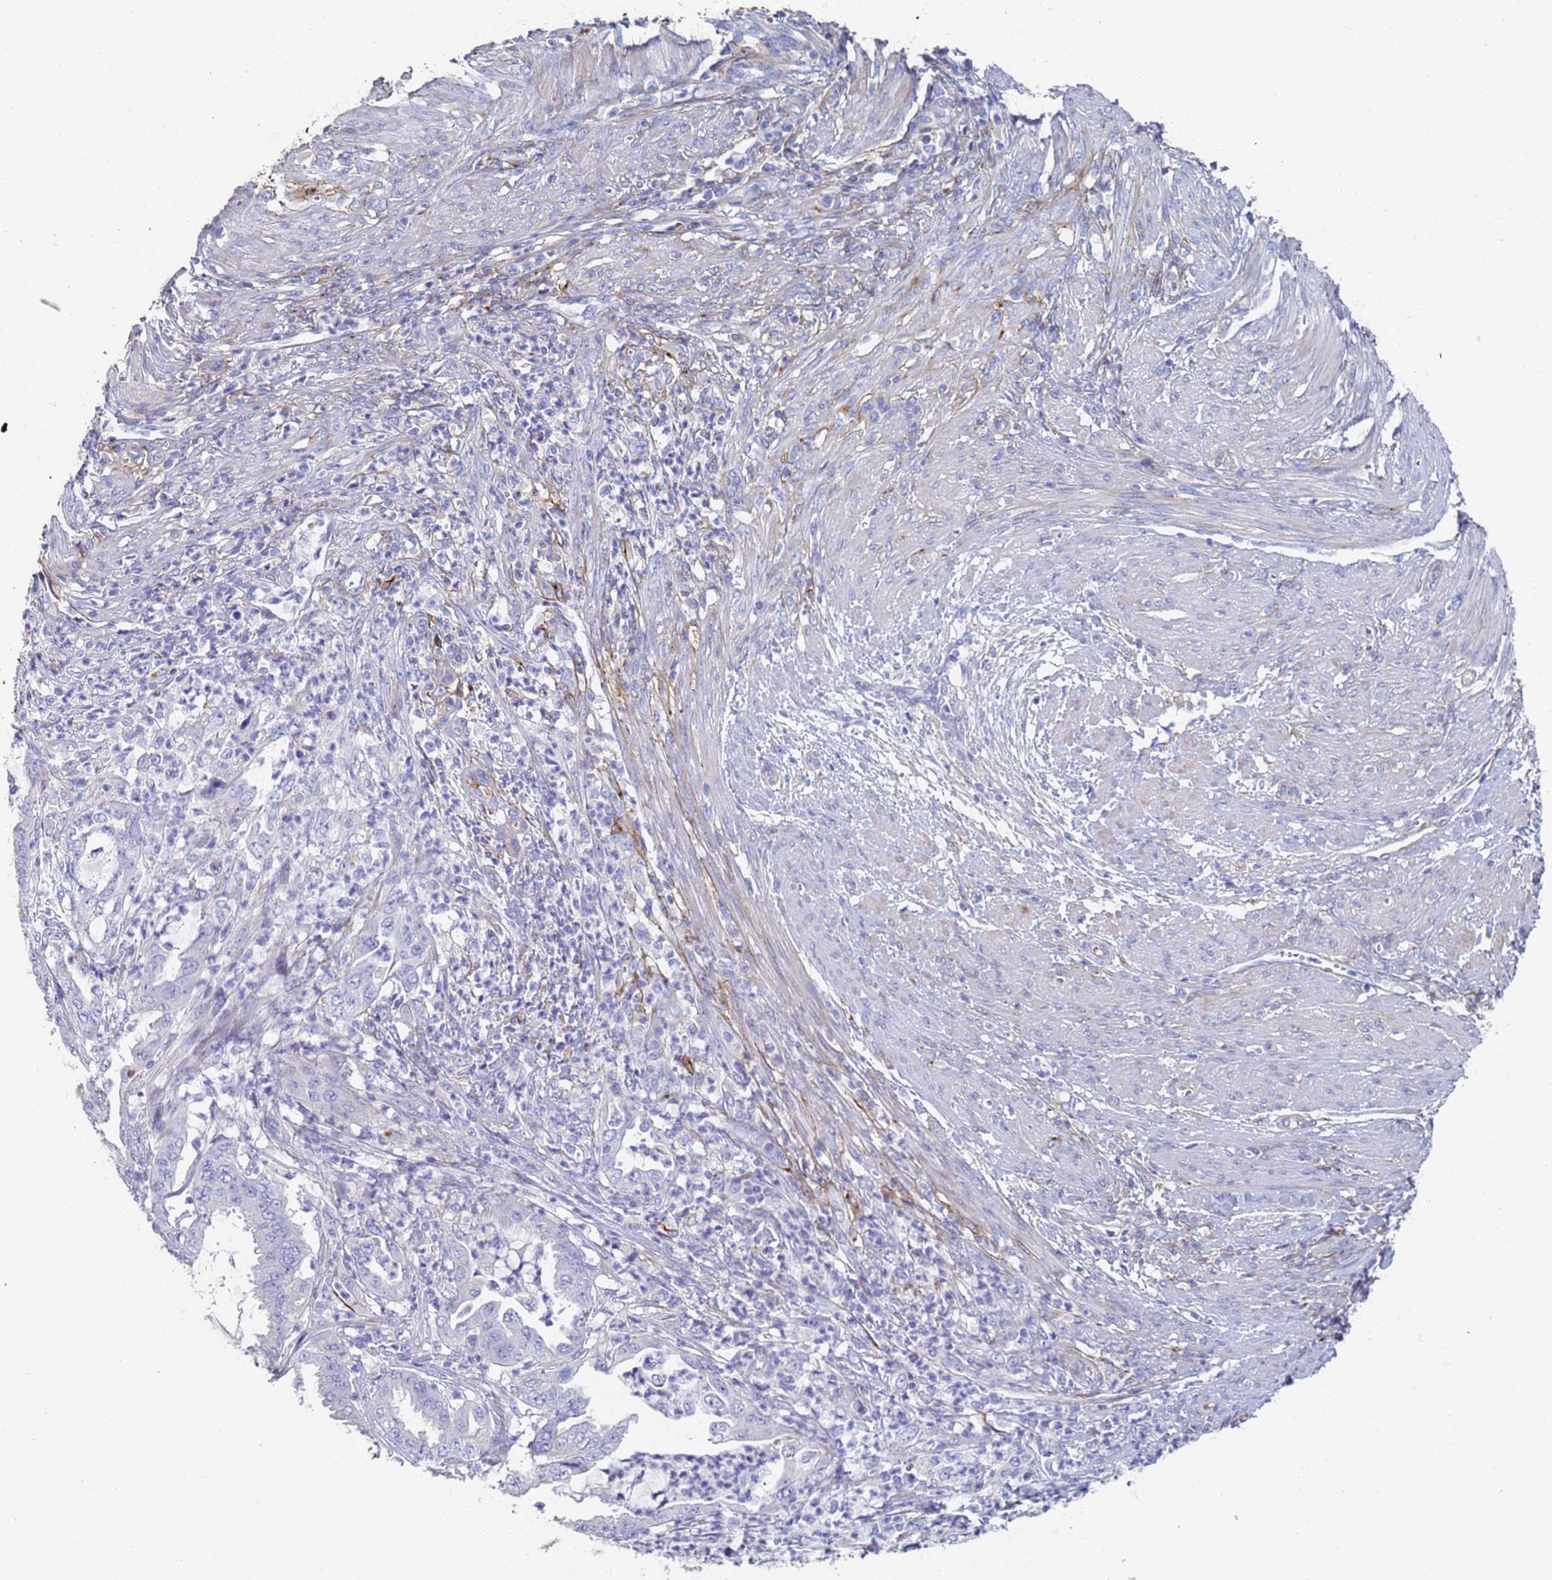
{"staining": {"intensity": "negative", "quantity": "none", "location": "none"}, "tissue": "endometrial cancer", "cell_type": "Tumor cells", "image_type": "cancer", "snomed": [{"axis": "morphology", "description": "Adenocarcinoma, NOS"}, {"axis": "topography", "description": "Endometrium"}], "caption": "IHC photomicrograph of endometrial adenocarcinoma stained for a protein (brown), which demonstrates no expression in tumor cells.", "gene": "ABCA8", "patient": {"sex": "female", "age": 51}}